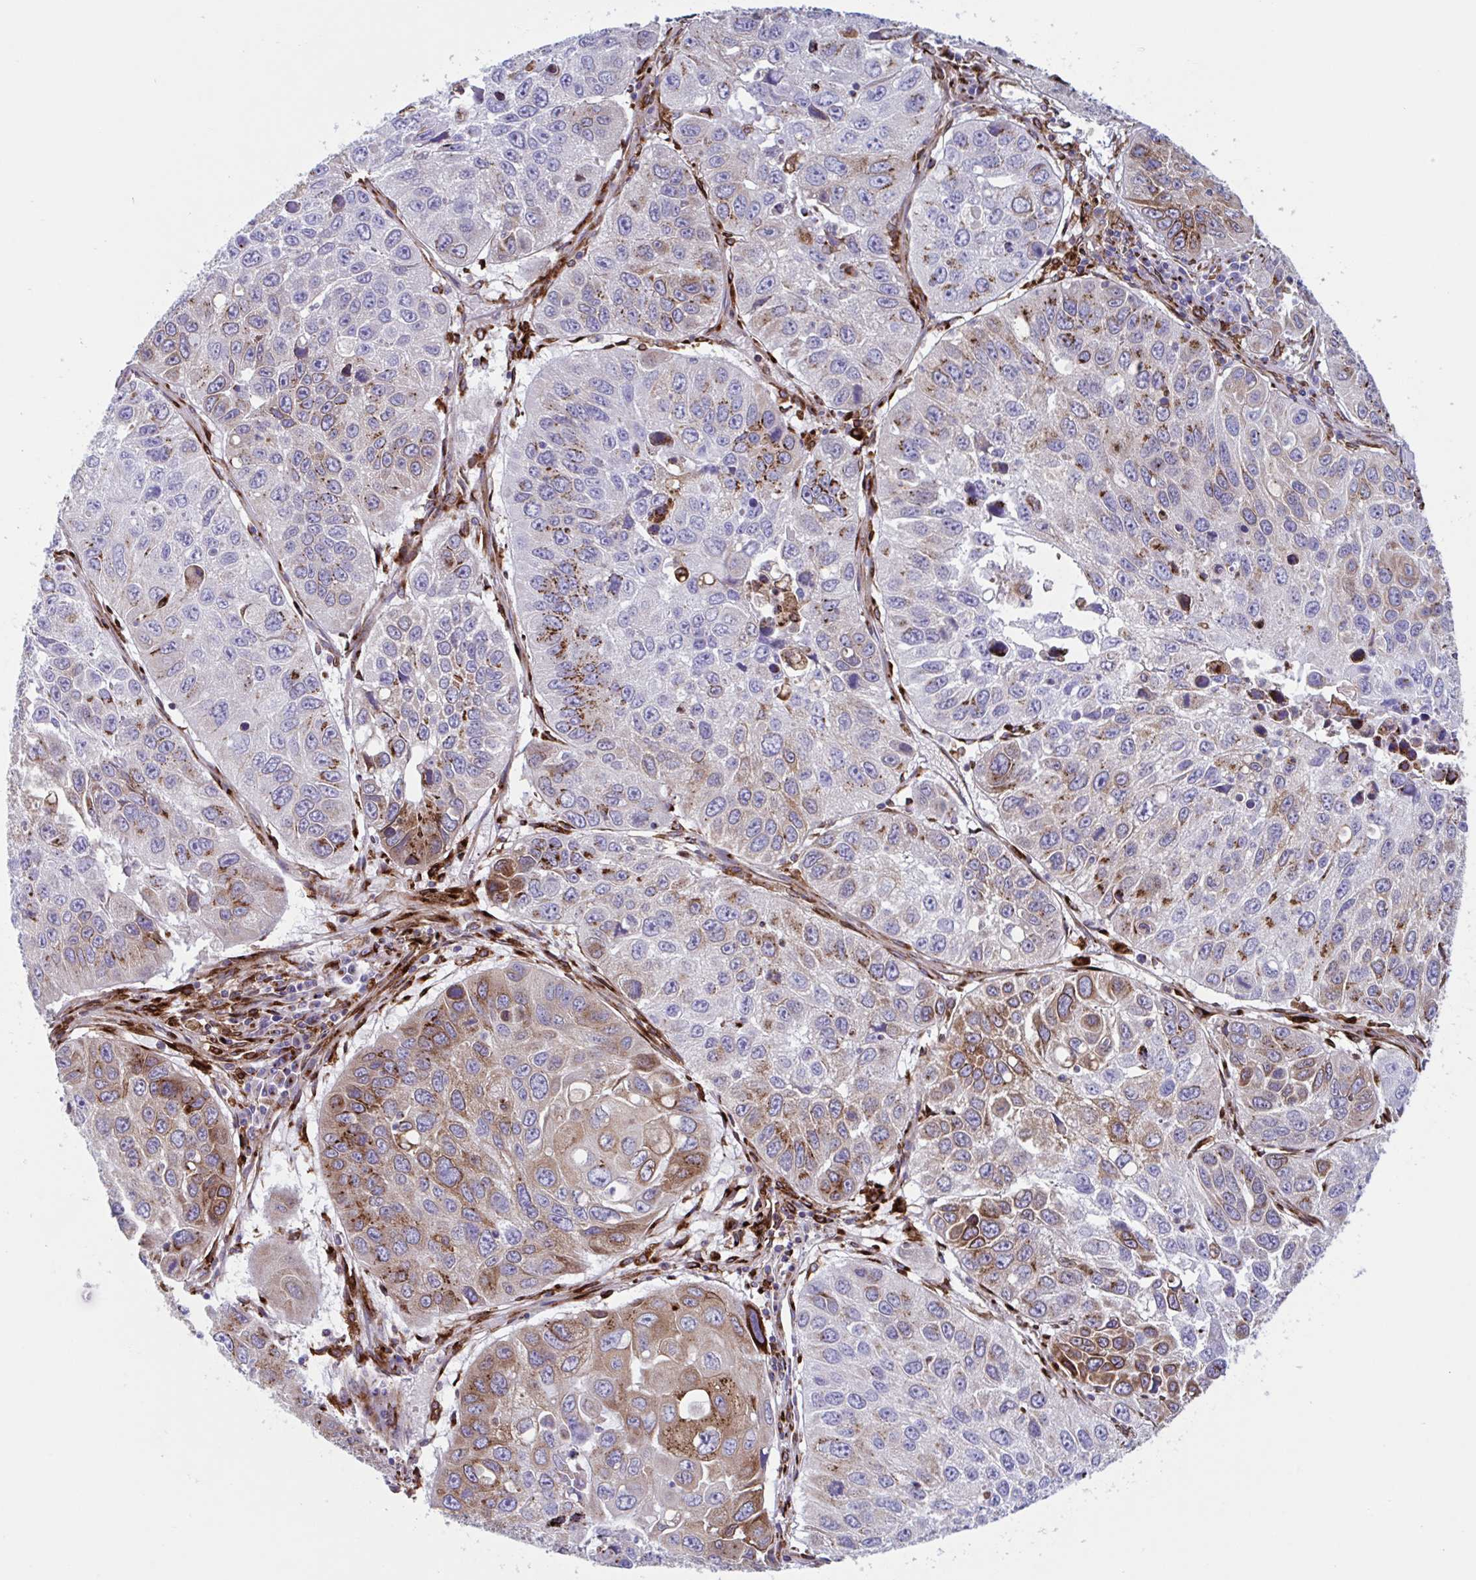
{"staining": {"intensity": "moderate", "quantity": "25%-75%", "location": "cytoplasmic/membranous"}, "tissue": "lung cancer", "cell_type": "Tumor cells", "image_type": "cancer", "snomed": [{"axis": "morphology", "description": "Squamous cell carcinoma, NOS"}, {"axis": "topography", "description": "Lung"}], "caption": "Human lung squamous cell carcinoma stained with a brown dye exhibits moderate cytoplasmic/membranous positive staining in about 25%-75% of tumor cells.", "gene": "RFK", "patient": {"sex": "female", "age": 61}}